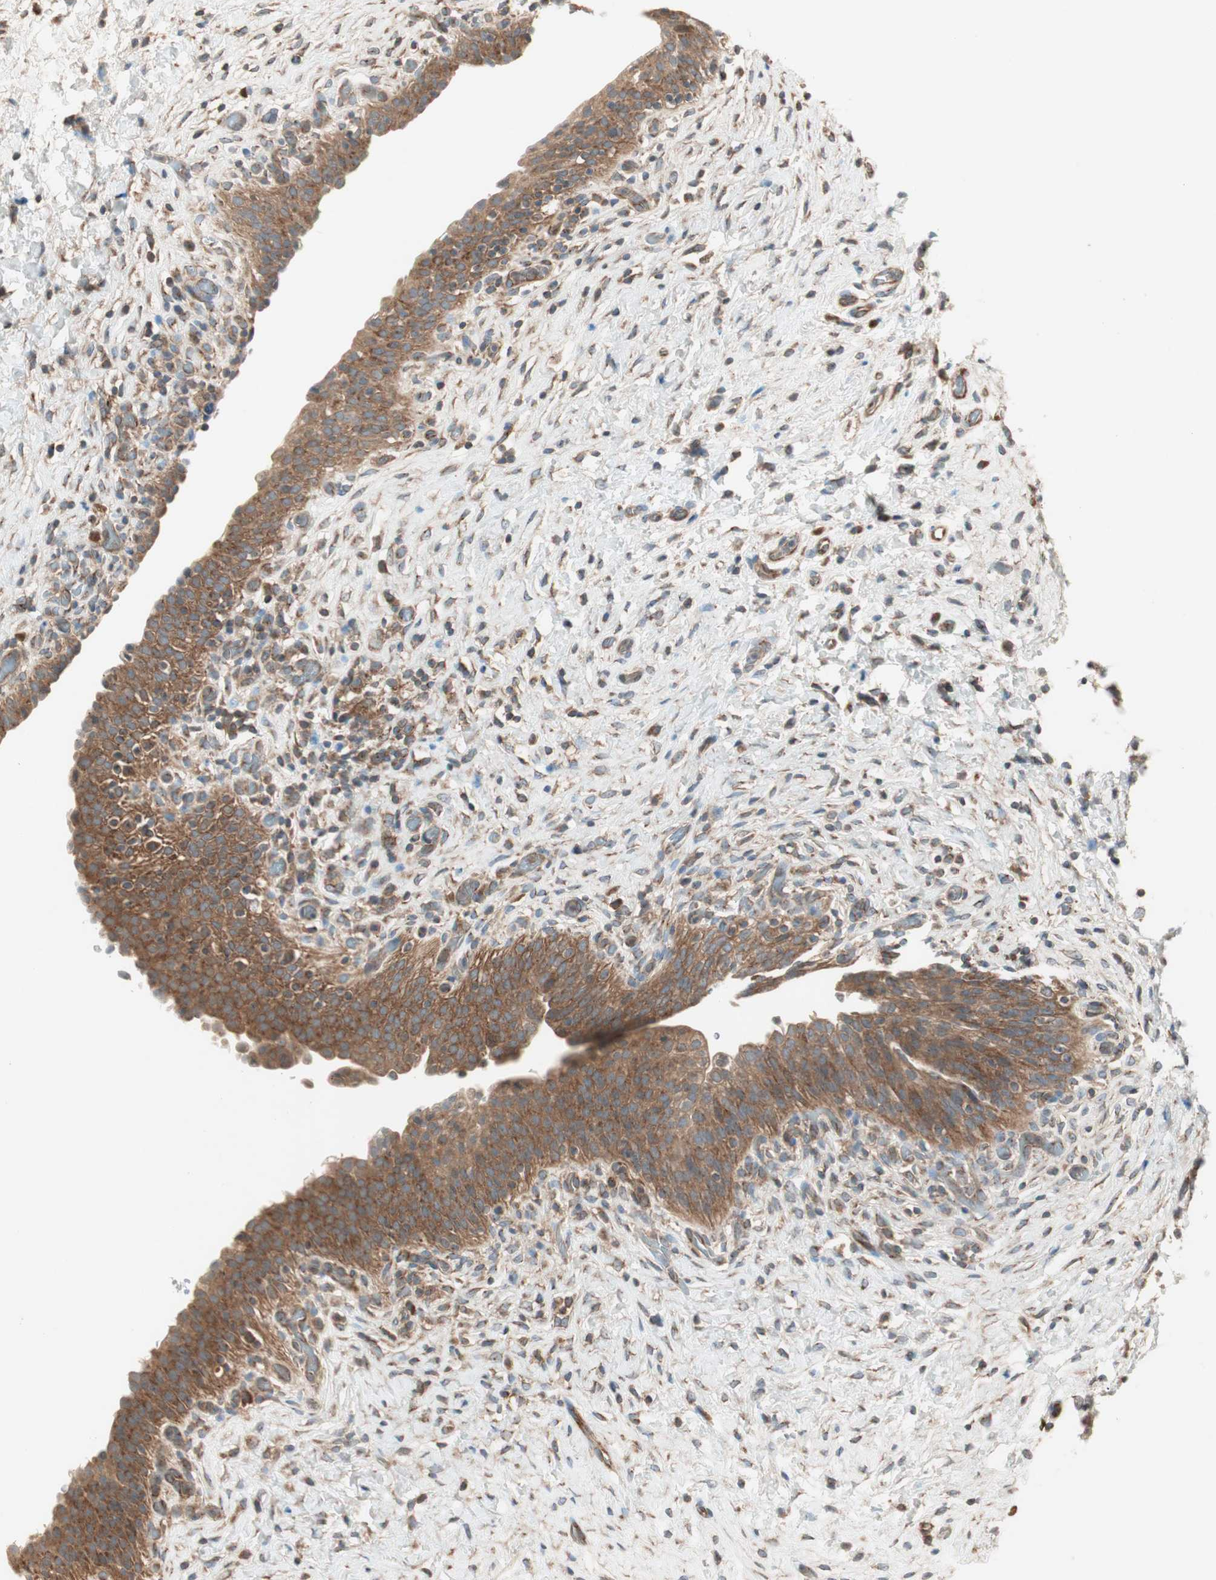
{"staining": {"intensity": "strong", "quantity": ">75%", "location": "cytoplasmic/membranous"}, "tissue": "urinary bladder", "cell_type": "Urothelial cells", "image_type": "normal", "snomed": [{"axis": "morphology", "description": "Normal tissue, NOS"}, {"axis": "topography", "description": "Urinary bladder"}], "caption": "Immunohistochemistry (IHC) of benign urinary bladder shows high levels of strong cytoplasmic/membranous positivity in approximately >75% of urothelial cells. (brown staining indicates protein expression, while blue staining denotes nuclei).", "gene": "CHADL", "patient": {"sex": "male", "age": 51}}